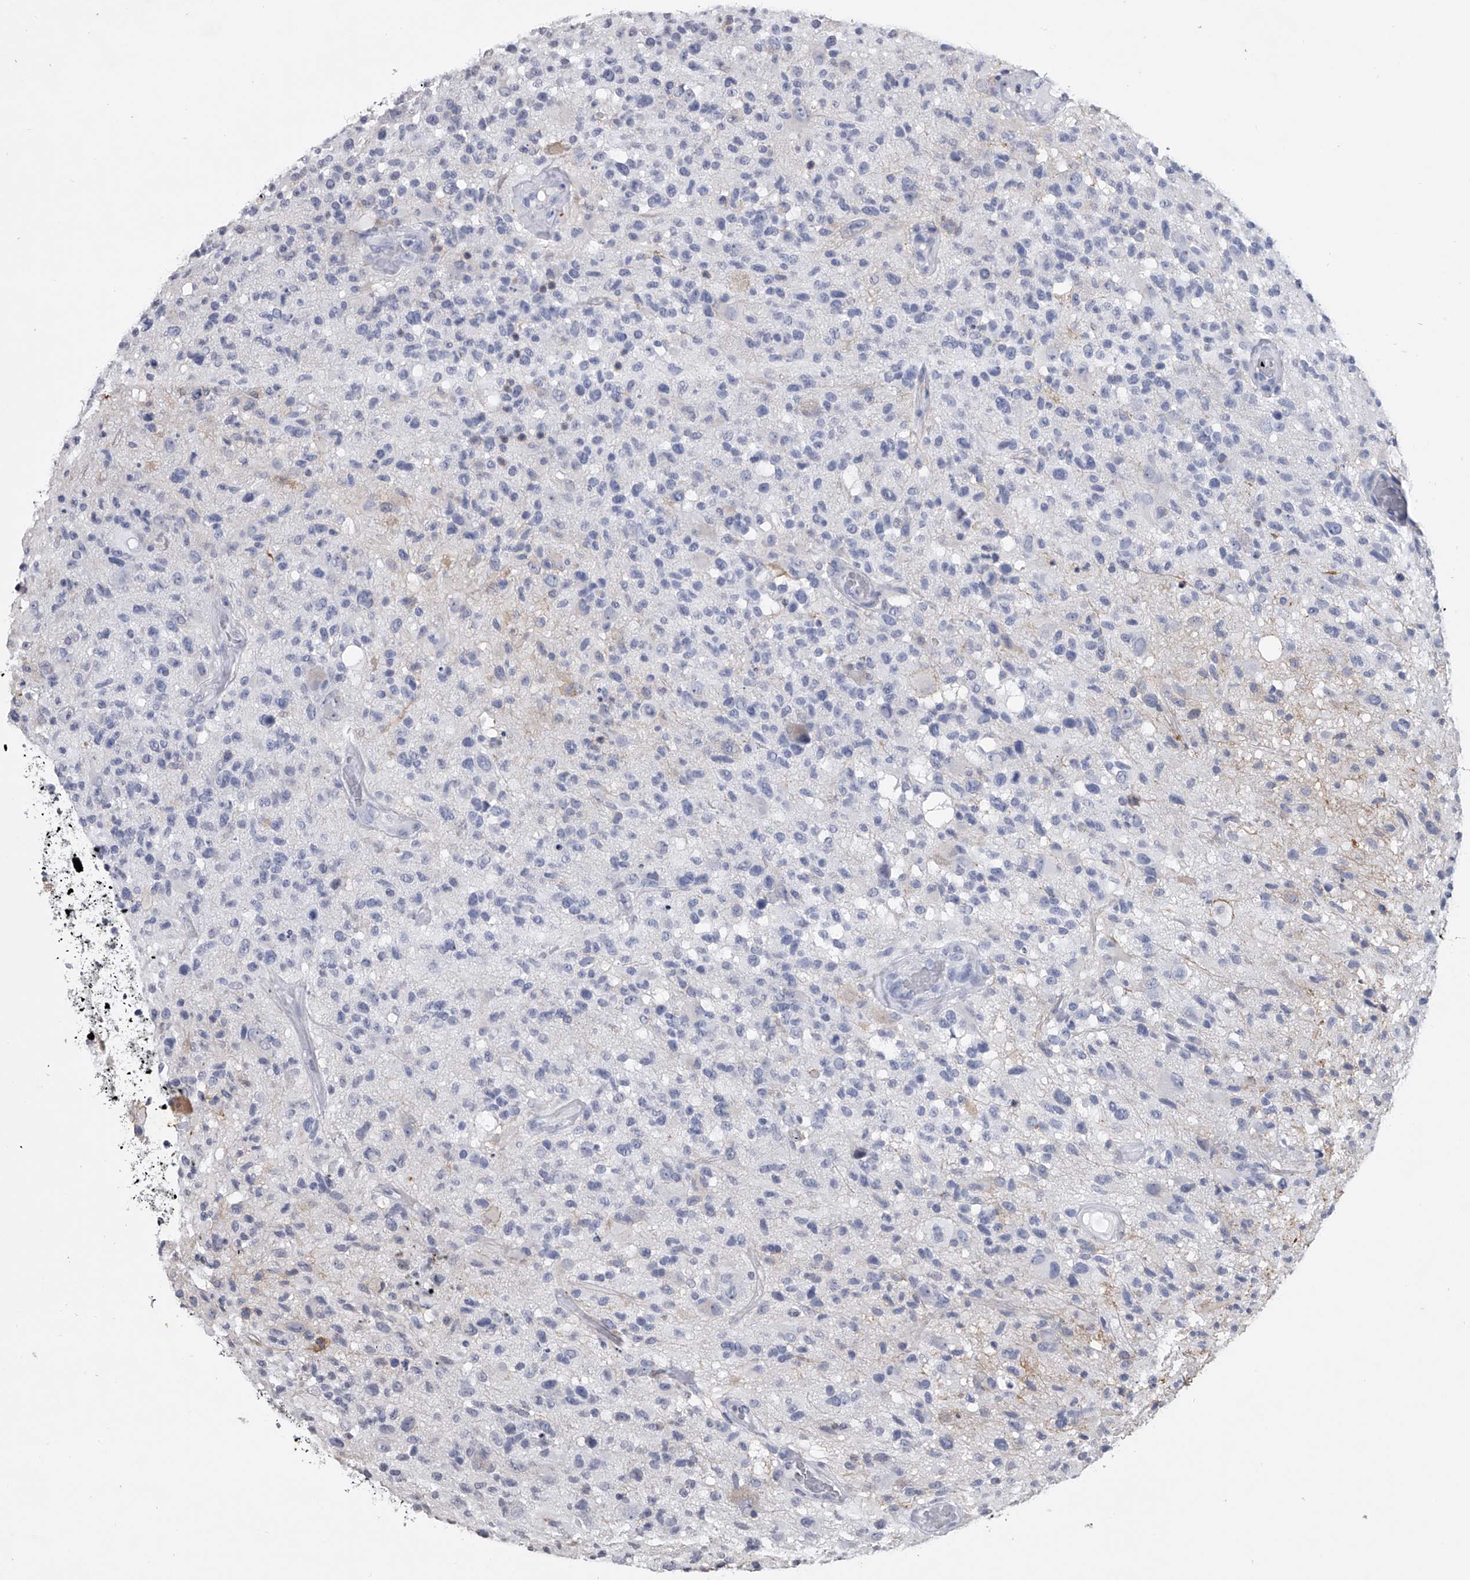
{"staining": {"intensity": "negative", "quantity": "none", "location": "none"}, "tissue": "glioma", "cell_type": "Tumor cells", "image_type": "cancer", "snomed": [{"axis": "morphology", "description": "Glioma, malignant, High grade"}, {"axis": "morphology", "description": "Glioblastoma, NOS"}, {"axis": "topography", "description": "Brain"}], "caption": "There is no significant positivity in tumor cells of glioma.", "gene": "TASP1", "patient": {"sex": "male", "age": 60}}